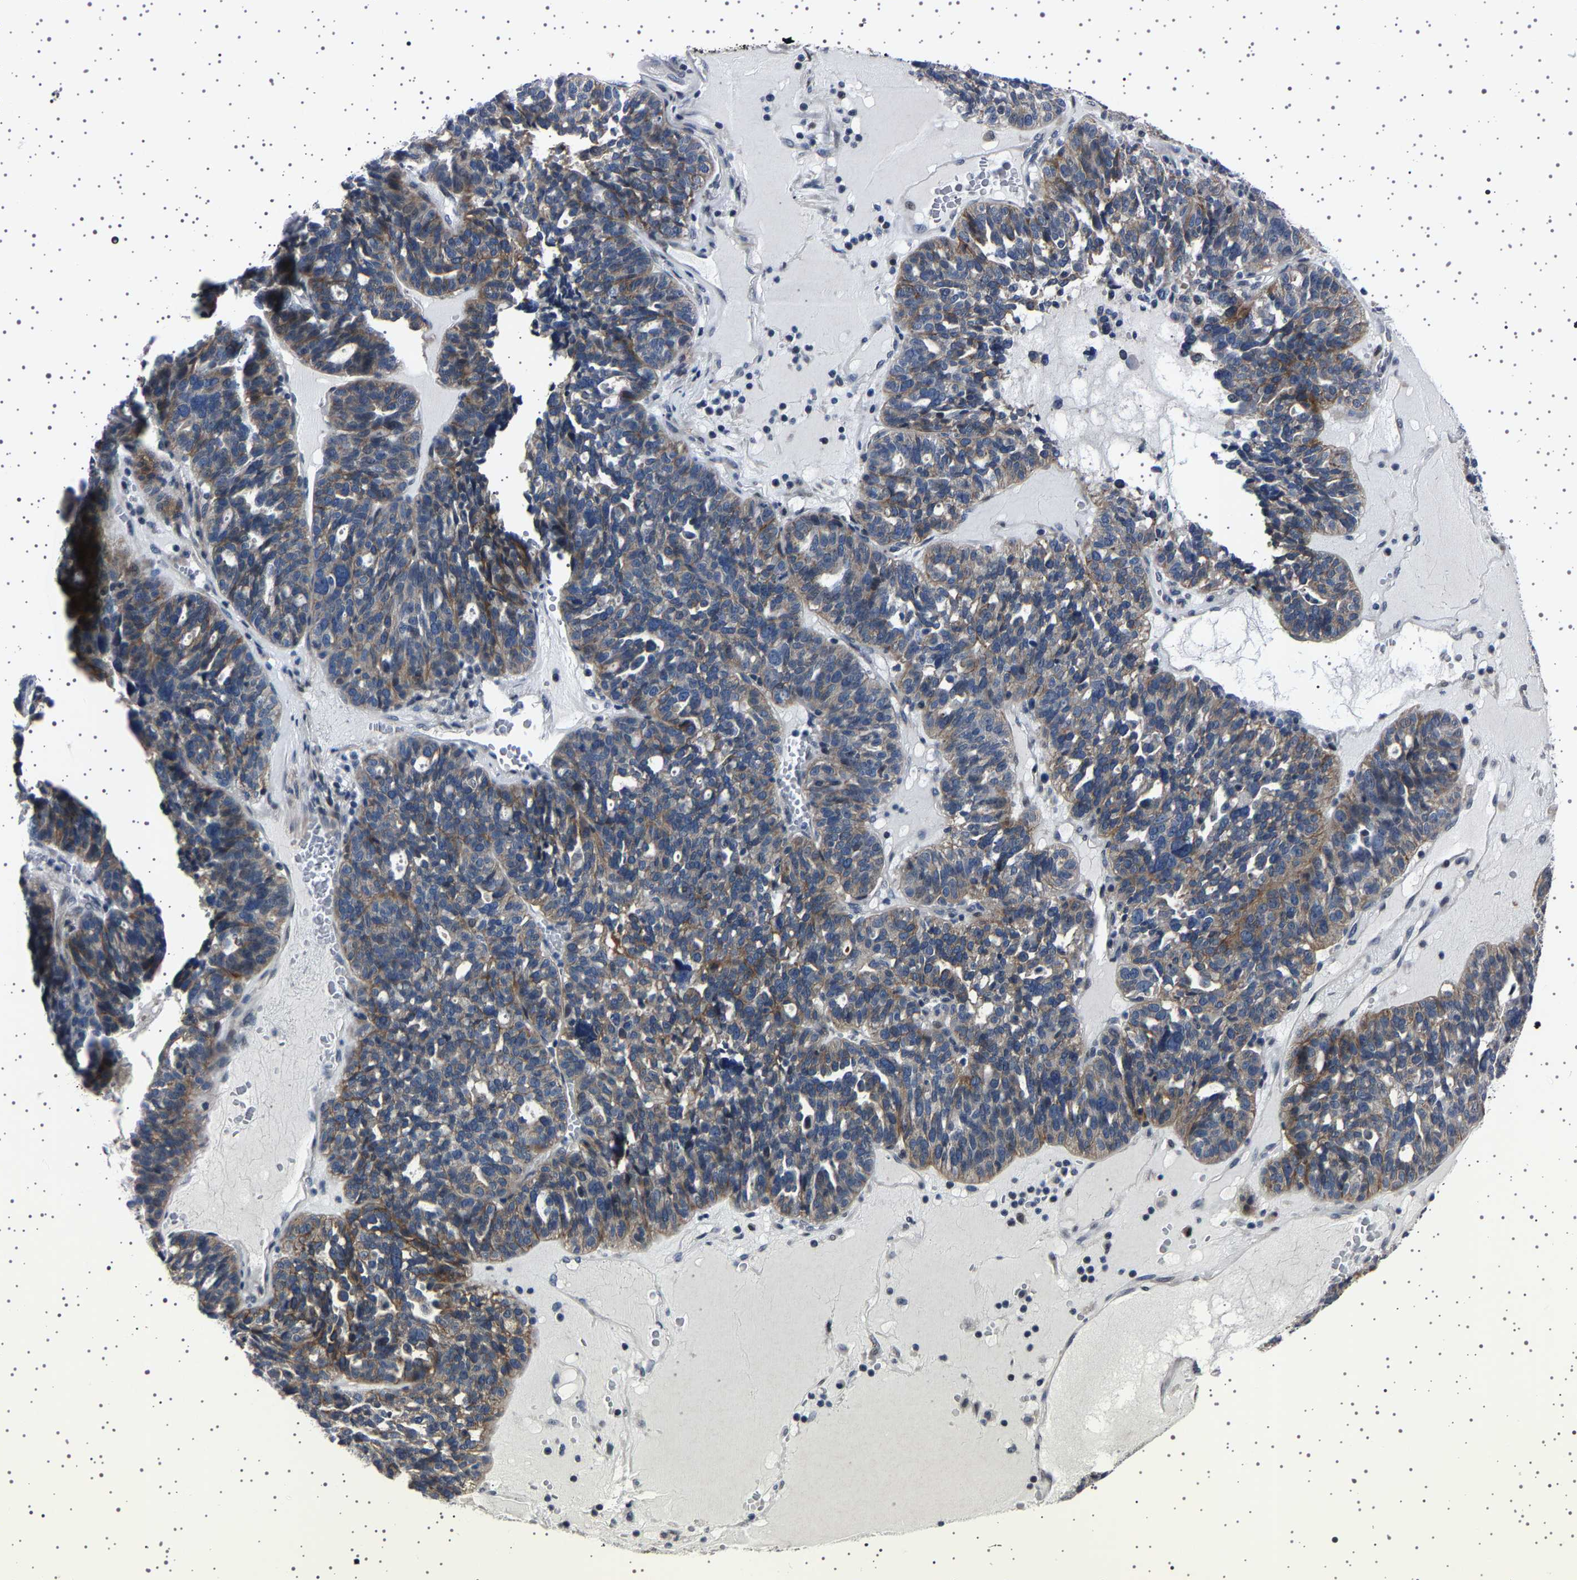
{"staining": {"intensity": "moderate", "quantity": "25%-75%", "location": "cytoplasmic/membranous"}, "tissue": "ovarian cancer", "cell_type": "Tumor cells", "image_type": "cancer", "snomed": [{"axis": "morphology", "description": "Cystadenocarcinoma, serous, NOS"}, {"axis": "topography", "description": "Ovary"}], "caption": "Human ovarian serous cystadenocarcinoma stained with a protein marker demonstrates moderate staining in tumor cells.", "gene": "PAK5", "patient": {"sex": "female", "age": 59}}